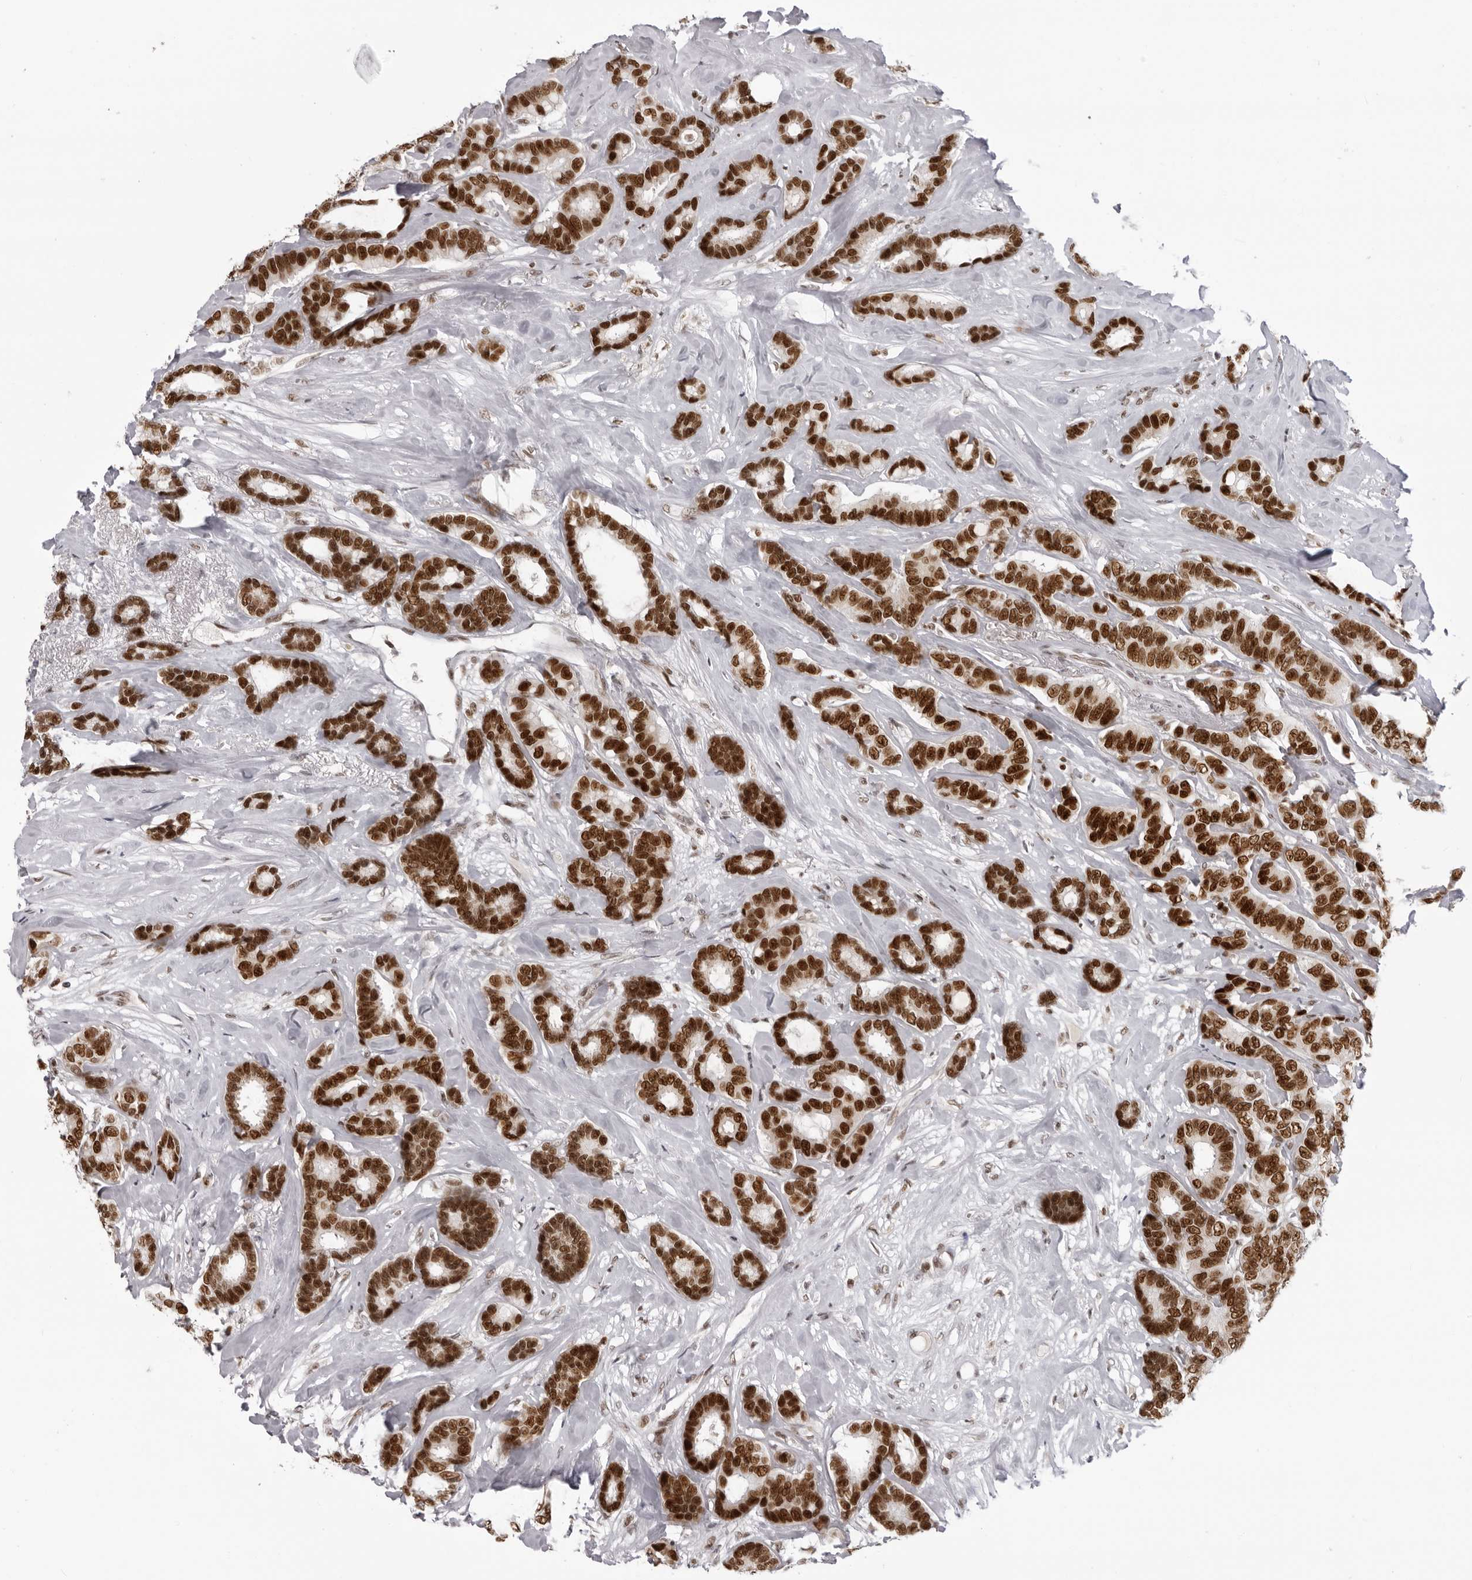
{"staining": {"intensity": "strong", "quantity": ">75%", "location": "nuclear"}, "tissue": "breast cancer", "cell_type": "Tumor cells", "image_type": "cancer", "snomed": [{"axis": "morphology", "description": "Duct carcinoma"}, {"axis": "topography", "description": "Breast"}], "caption": "A micrograph of breast cancer (invasive ductal carcinoma) stained for a protein exhibits strong nuclear brown staining in tumor cells.", "gene": "HEXIM2", "patient": {"sex": "female", "age": 87}}